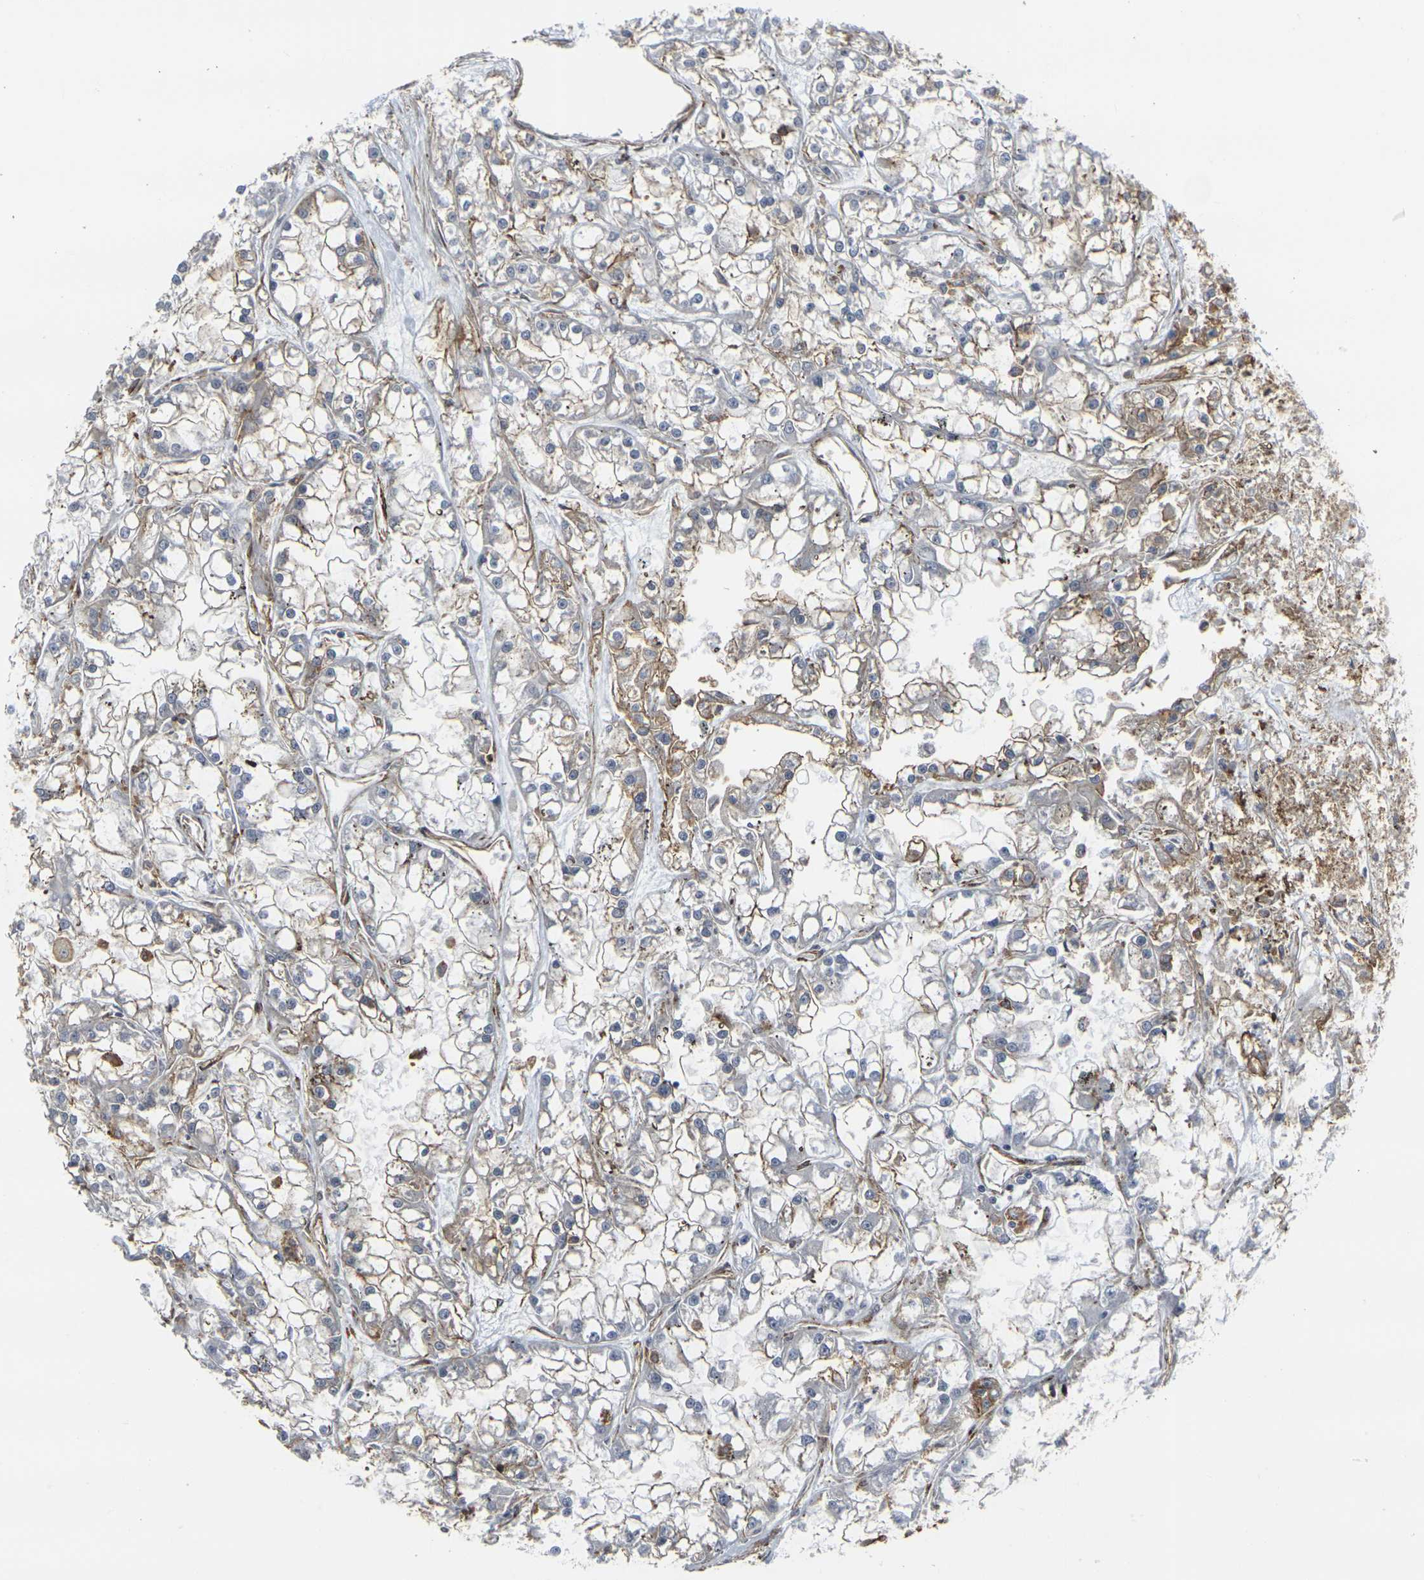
{"staining": {"intensity": "weak", "quantity": "<25%", "location": "cytoplasmic/membranous"}, "tissue": "renal cancer", "cell_type": "Tumor cells", "image_type": "cancer", "snomed": [{"axis": "morphology", "description": "Adenocarcinoma, NOS"}, {"axis": "topography", "description": "Kidney"}], "caption": "This is an immunohistochemistry histopathology image of adenocarcinoma (renal). There is no expression in tumor cells.", "gene": "MYOF", "patient": {"sex": "female", "age": 52}}